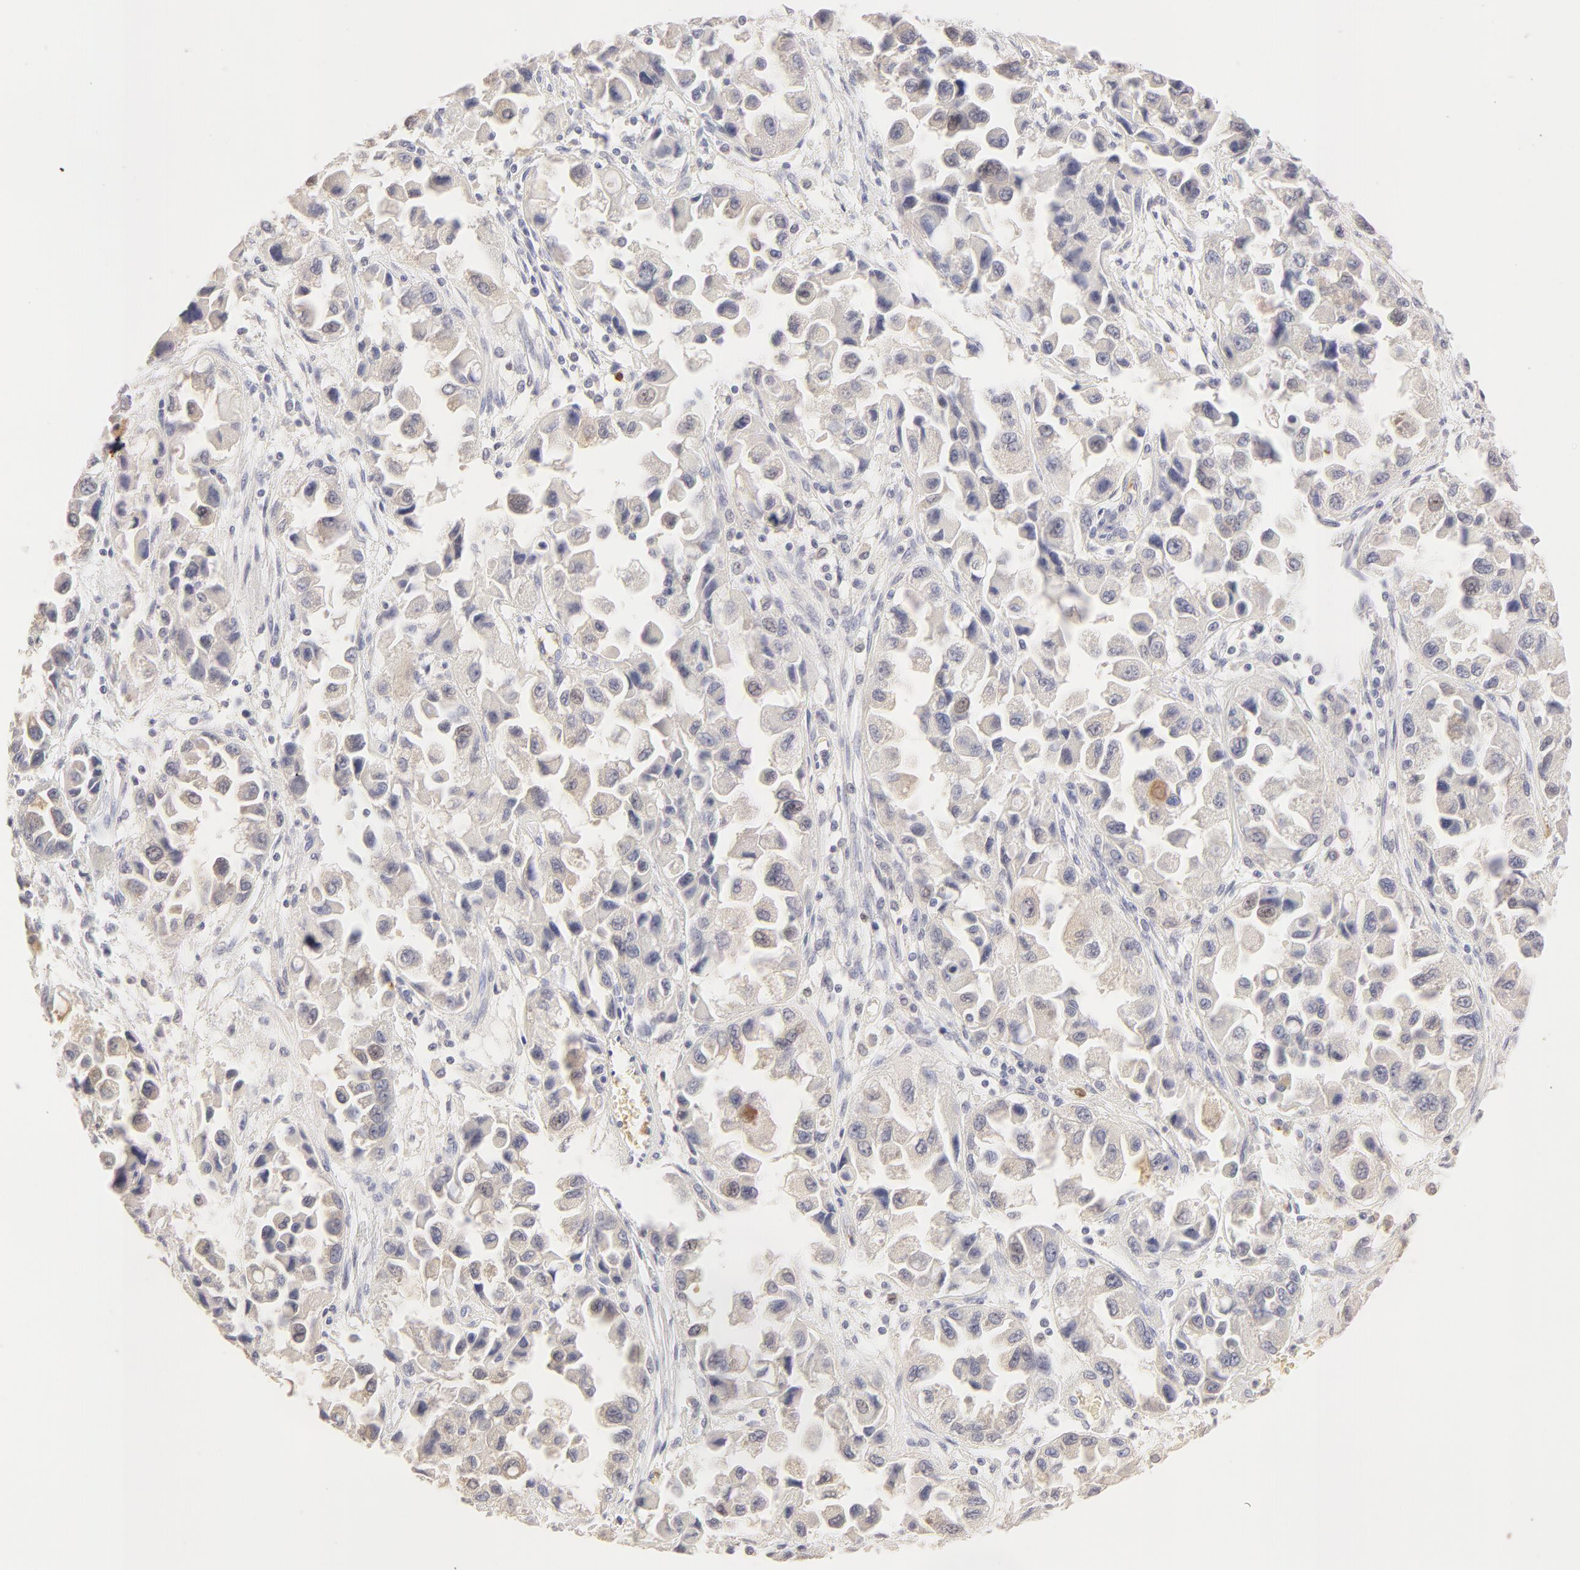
{"staining": {"intensity": "negative", "quantity": "none", "location": "none"}, "tissue": "ovarian cancer", "cell_type": "Tumor cells", "image_type": "cancer", "snomed": [{"axis": "morphology", "description": "Cystadenocarcinoma, serous, NOS"}, {"axis": "topography", "description": "Ovary"}], "caption": "There is no significant expression in tumor cells of ovarian serous cystadenocarcinoma.", "gene": "CA2", "patient": {"sex": "female", "age": 84}}